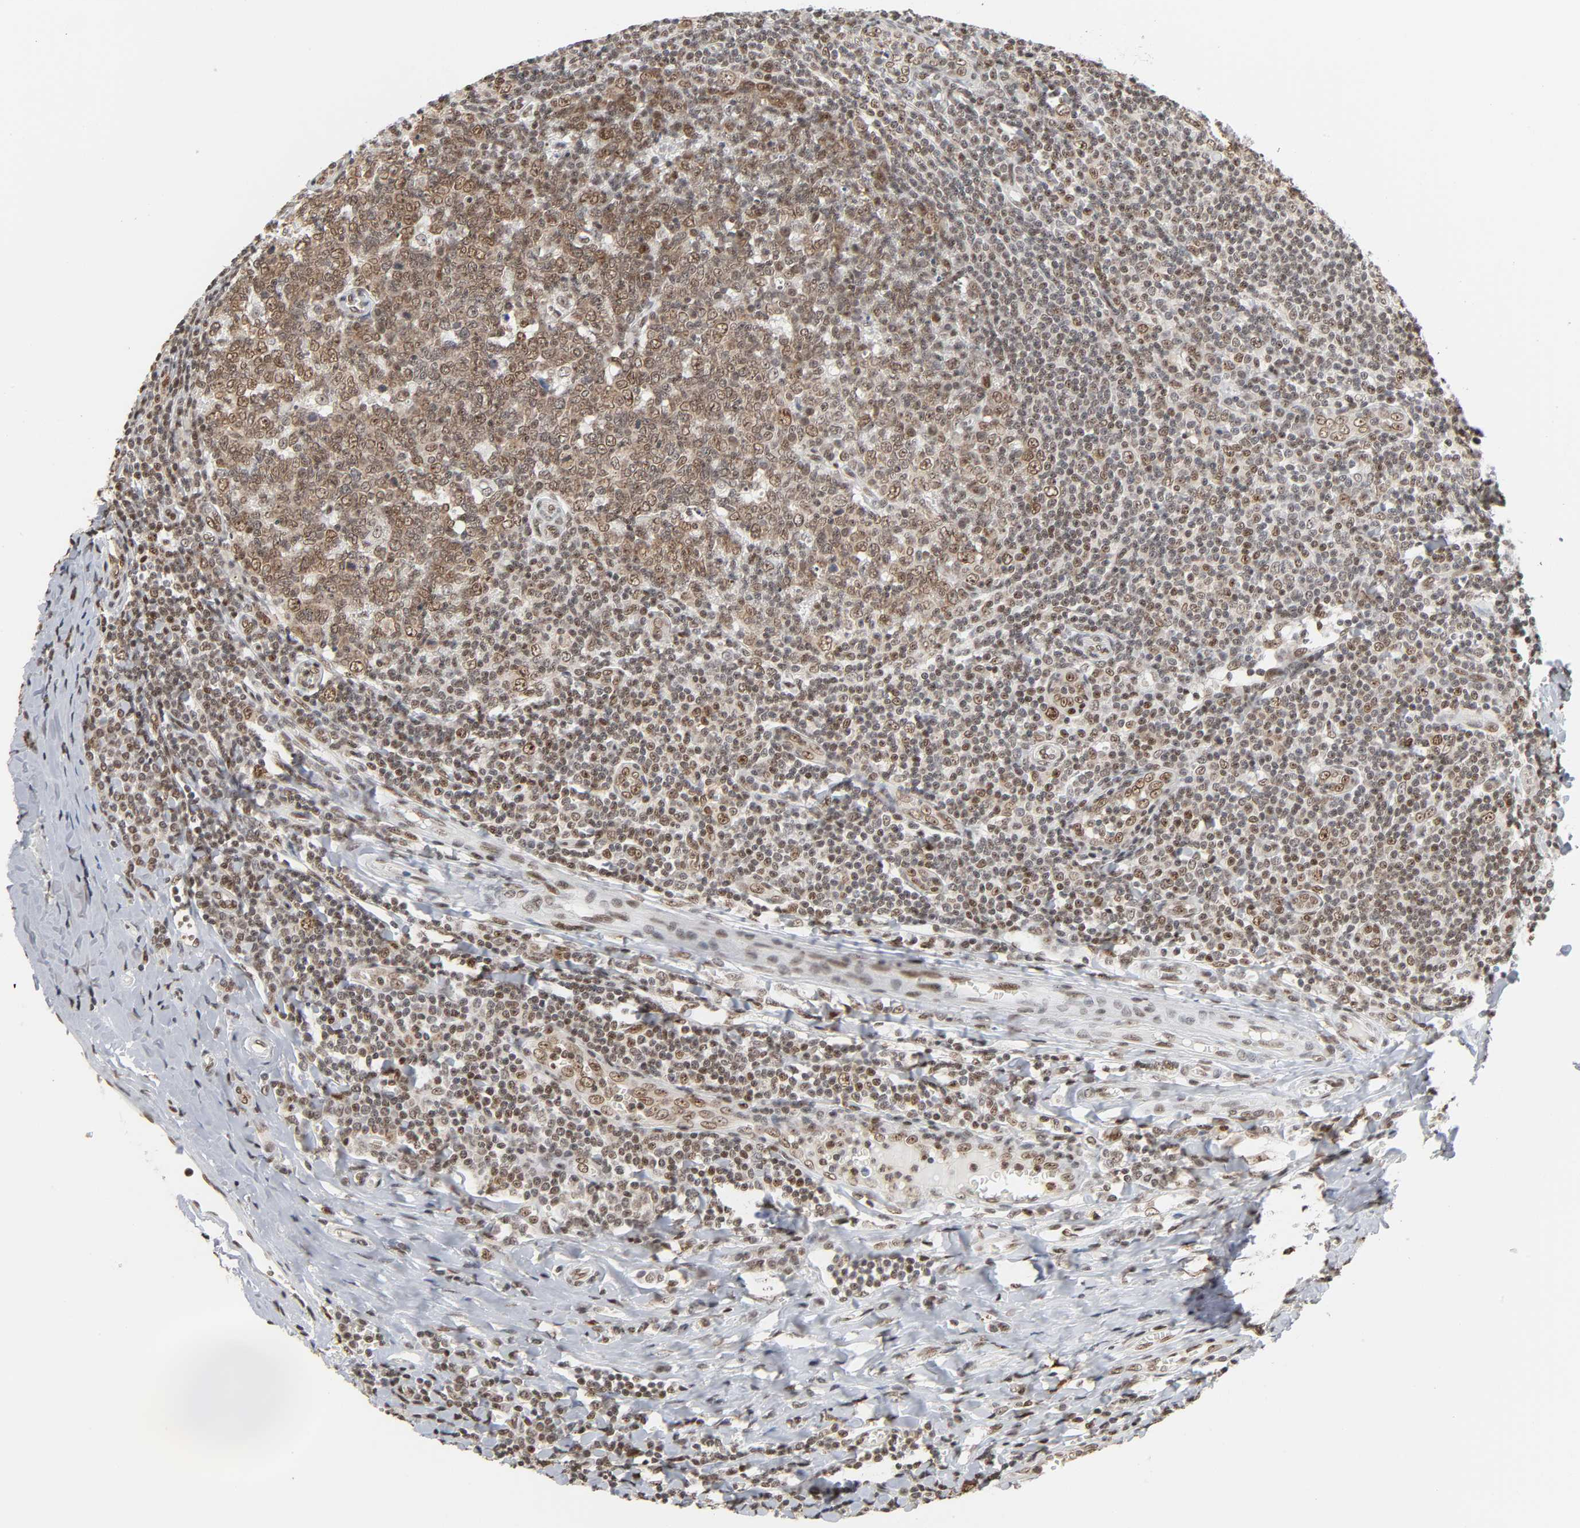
{"staining": {"intensity": "strong", "quantity": ">75%", "location": "nuclear"}, "tissue": "tonsil", "cell_type": "Germinal center cells", "image_type": "normal", "snomed": [{"axis": "morphology", "description": "Normal tissue, NOS"}, {"axis": "topography", "description": "Tonsil"}], "caption": "This is a photomicrograph of immunohistochemistry (IHC) staining of unremarkable tonsil, which shows strong staining in the nuclear of germinal center cells.", "gene": "SUMO1", "patient": {"sex": "male", "age": 31}}